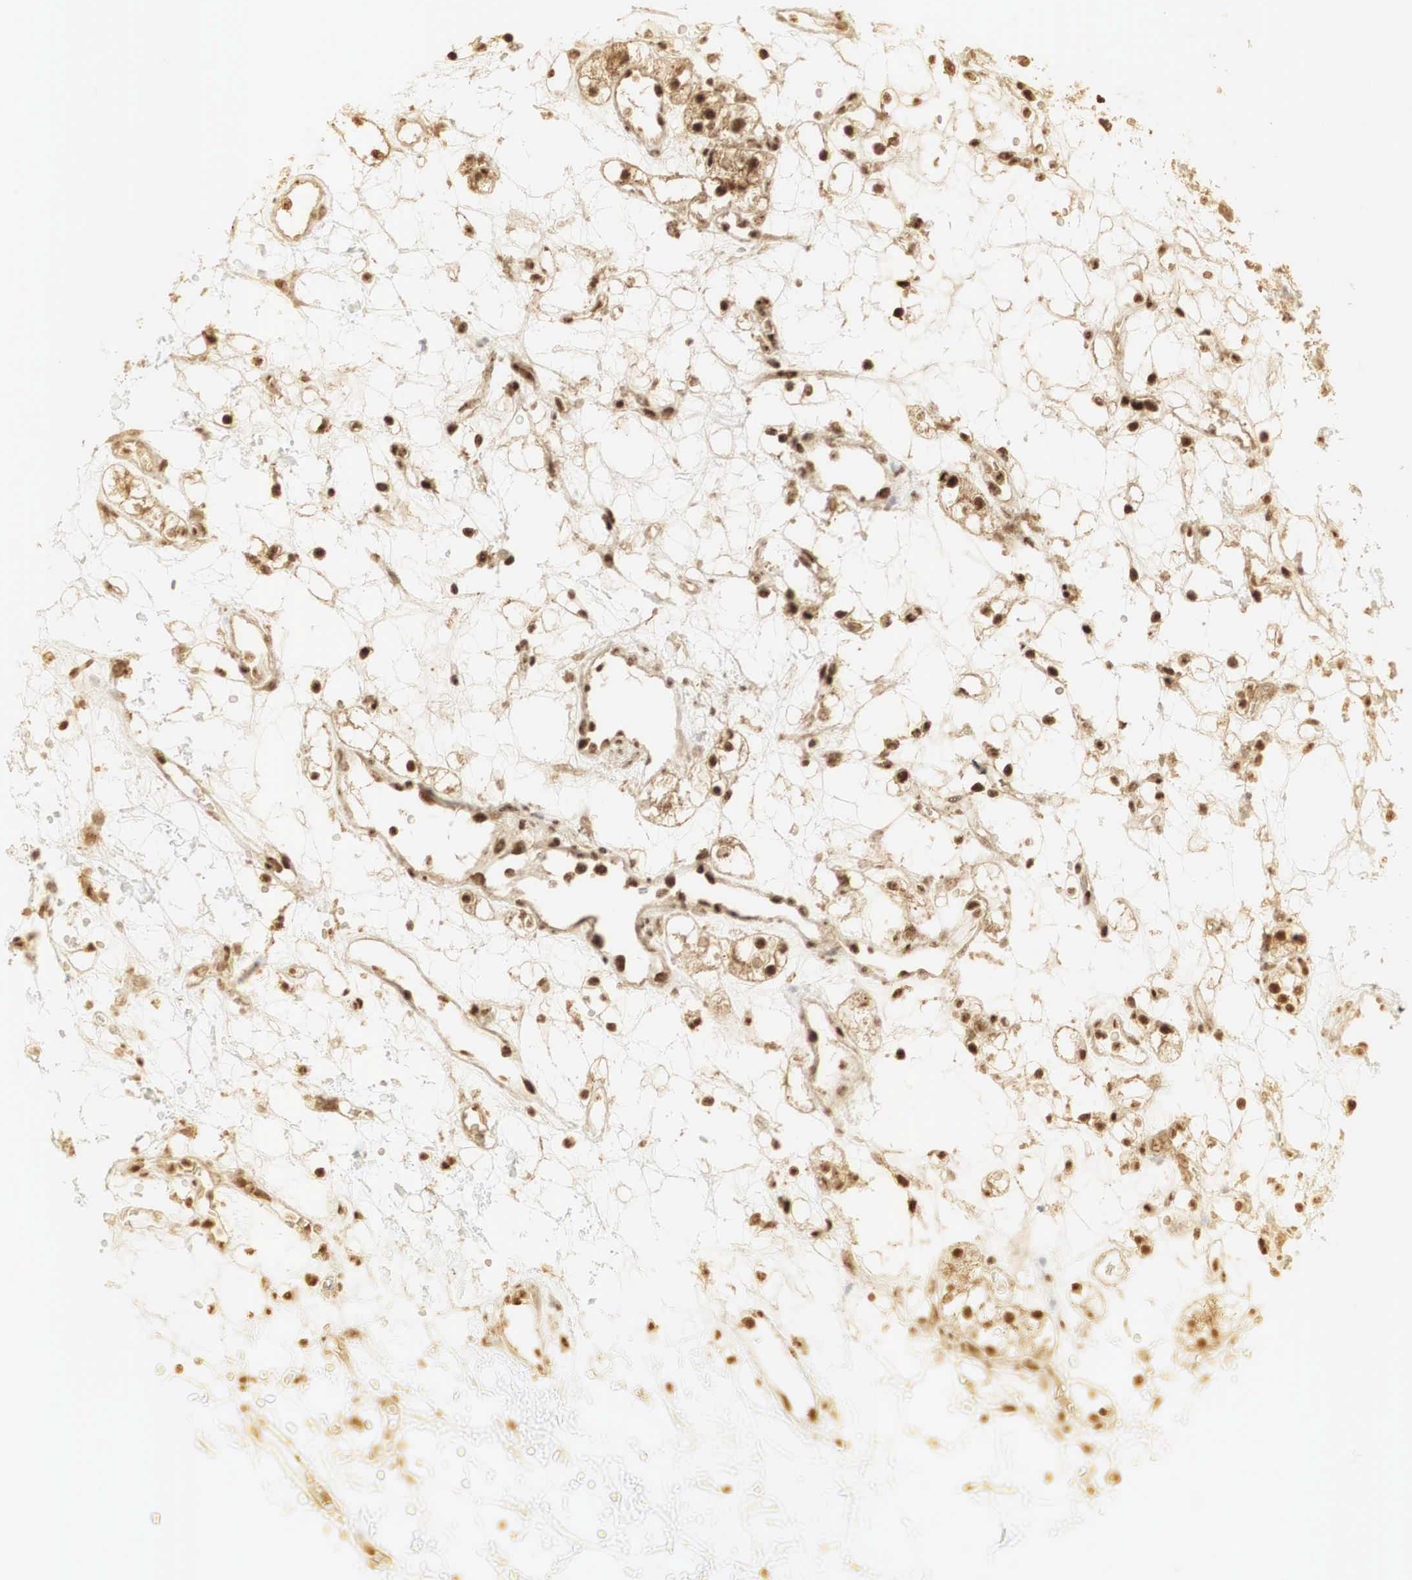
{"staining": {"intensity": "strong", "quantity": ">75%", "location": "cytoplasmic/membranous,nuclear"}, "tissue": "renal cancer", "cell_type": "Tumor cells", "image_type": "cancer", "snomed": [{"axis": "morphology", "description": "Adenocarcinoma, NOS"}, {"axis": "topography", "description": "Kidney"}], "caption": "The micrograph shows a brown stain indicating the presence of a protein in the cytoplasmic/membranous and nuclear of tumor cells in renal cancer (adenocarcinoma).", "gene": "RNF113A", "patient": {"sex": "female", "age": 60}}